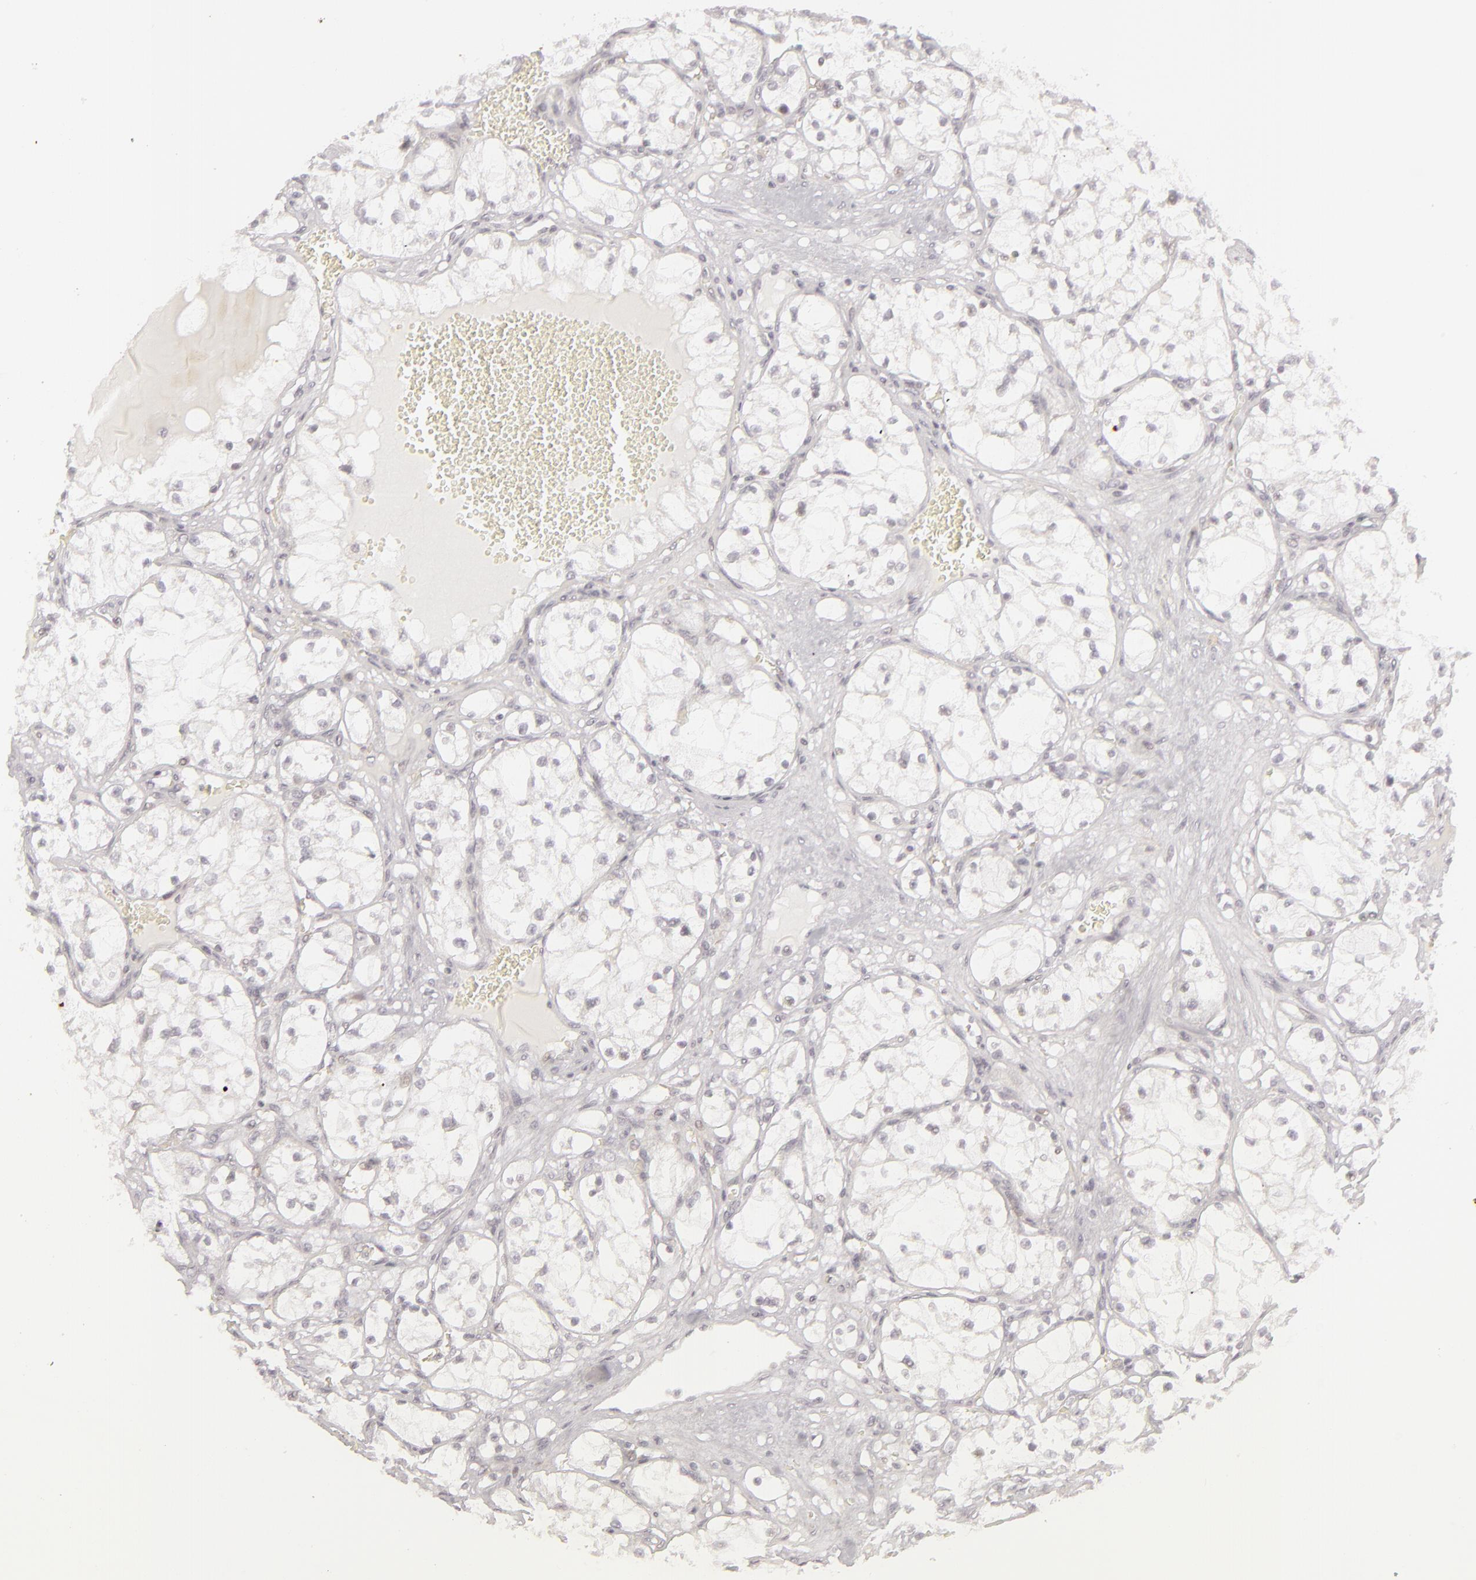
{"staining": {"intensity": "negative", "quantity": "none", "location": "none"}, "tissue": "renal cancer", "cell_type": "Tumor cells", "image_type": "cancer", "snomed": [{"axis": "morphology", "description": "Adenocarcinoma, NOS"}, {"axis": "topography", "description": "Kidney"}], "caption": "Histopathology image shows no significant protein positivity in tumor cells of renal cancer.", "gene": "SIX1", "patient": {"sex": "male", "age": 61}}